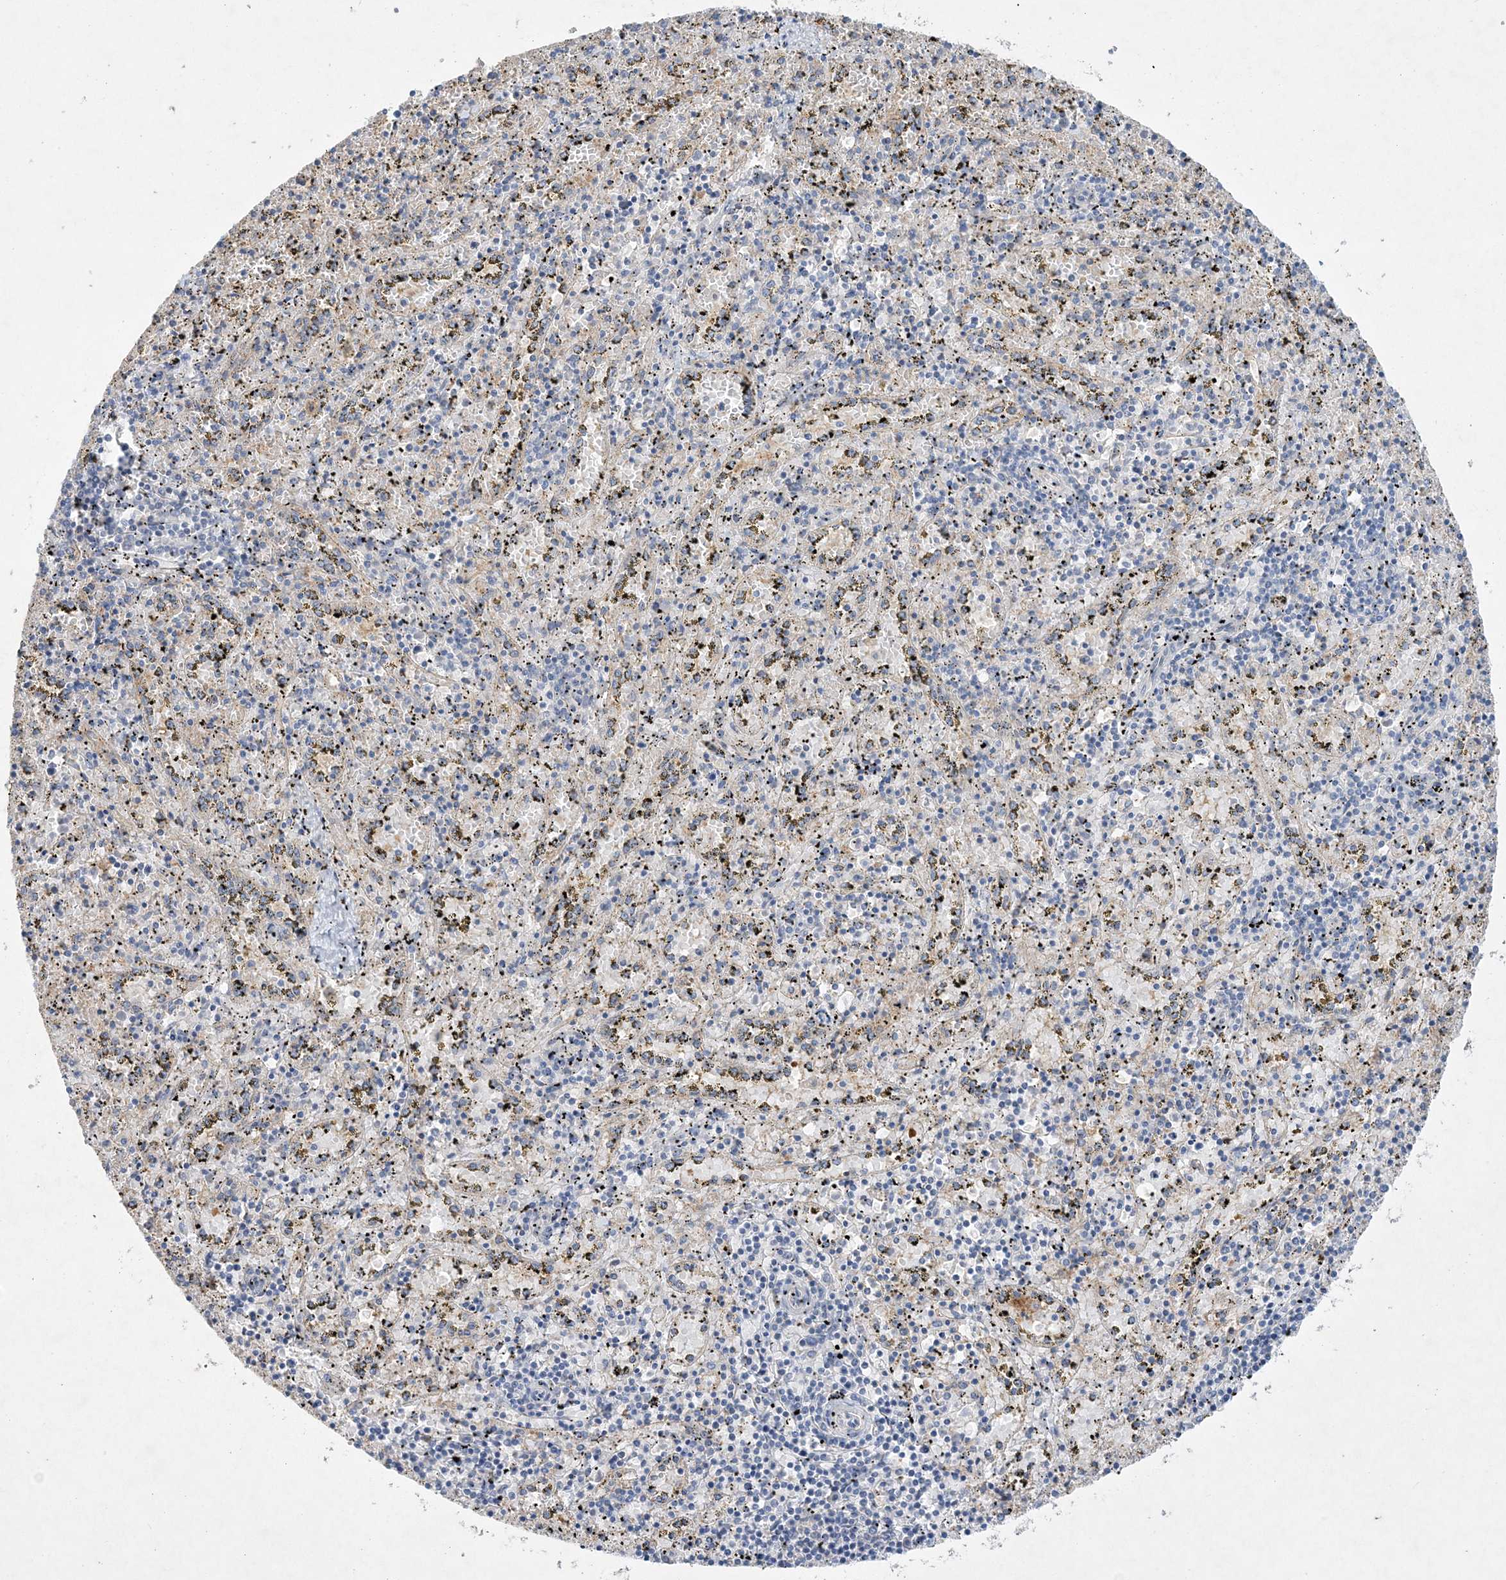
{"staining": {"intensity": "negative", "quantity": "none", "location": "none"}, "tissue": "spleen", "cell_type": "Cells in red pulp", "image_type": "normal", "snomed": [{"axis": "morphology", "description": "Normal tissue, NOS"}, {"axis": "topography", "description": "Spleen"}], "caption": "Immunohistochemistry of benign human spleen reveals no positivity in cells in red pulp.", "gene": "ADCK2", "patient": {"sex": "male", "age": 11}}